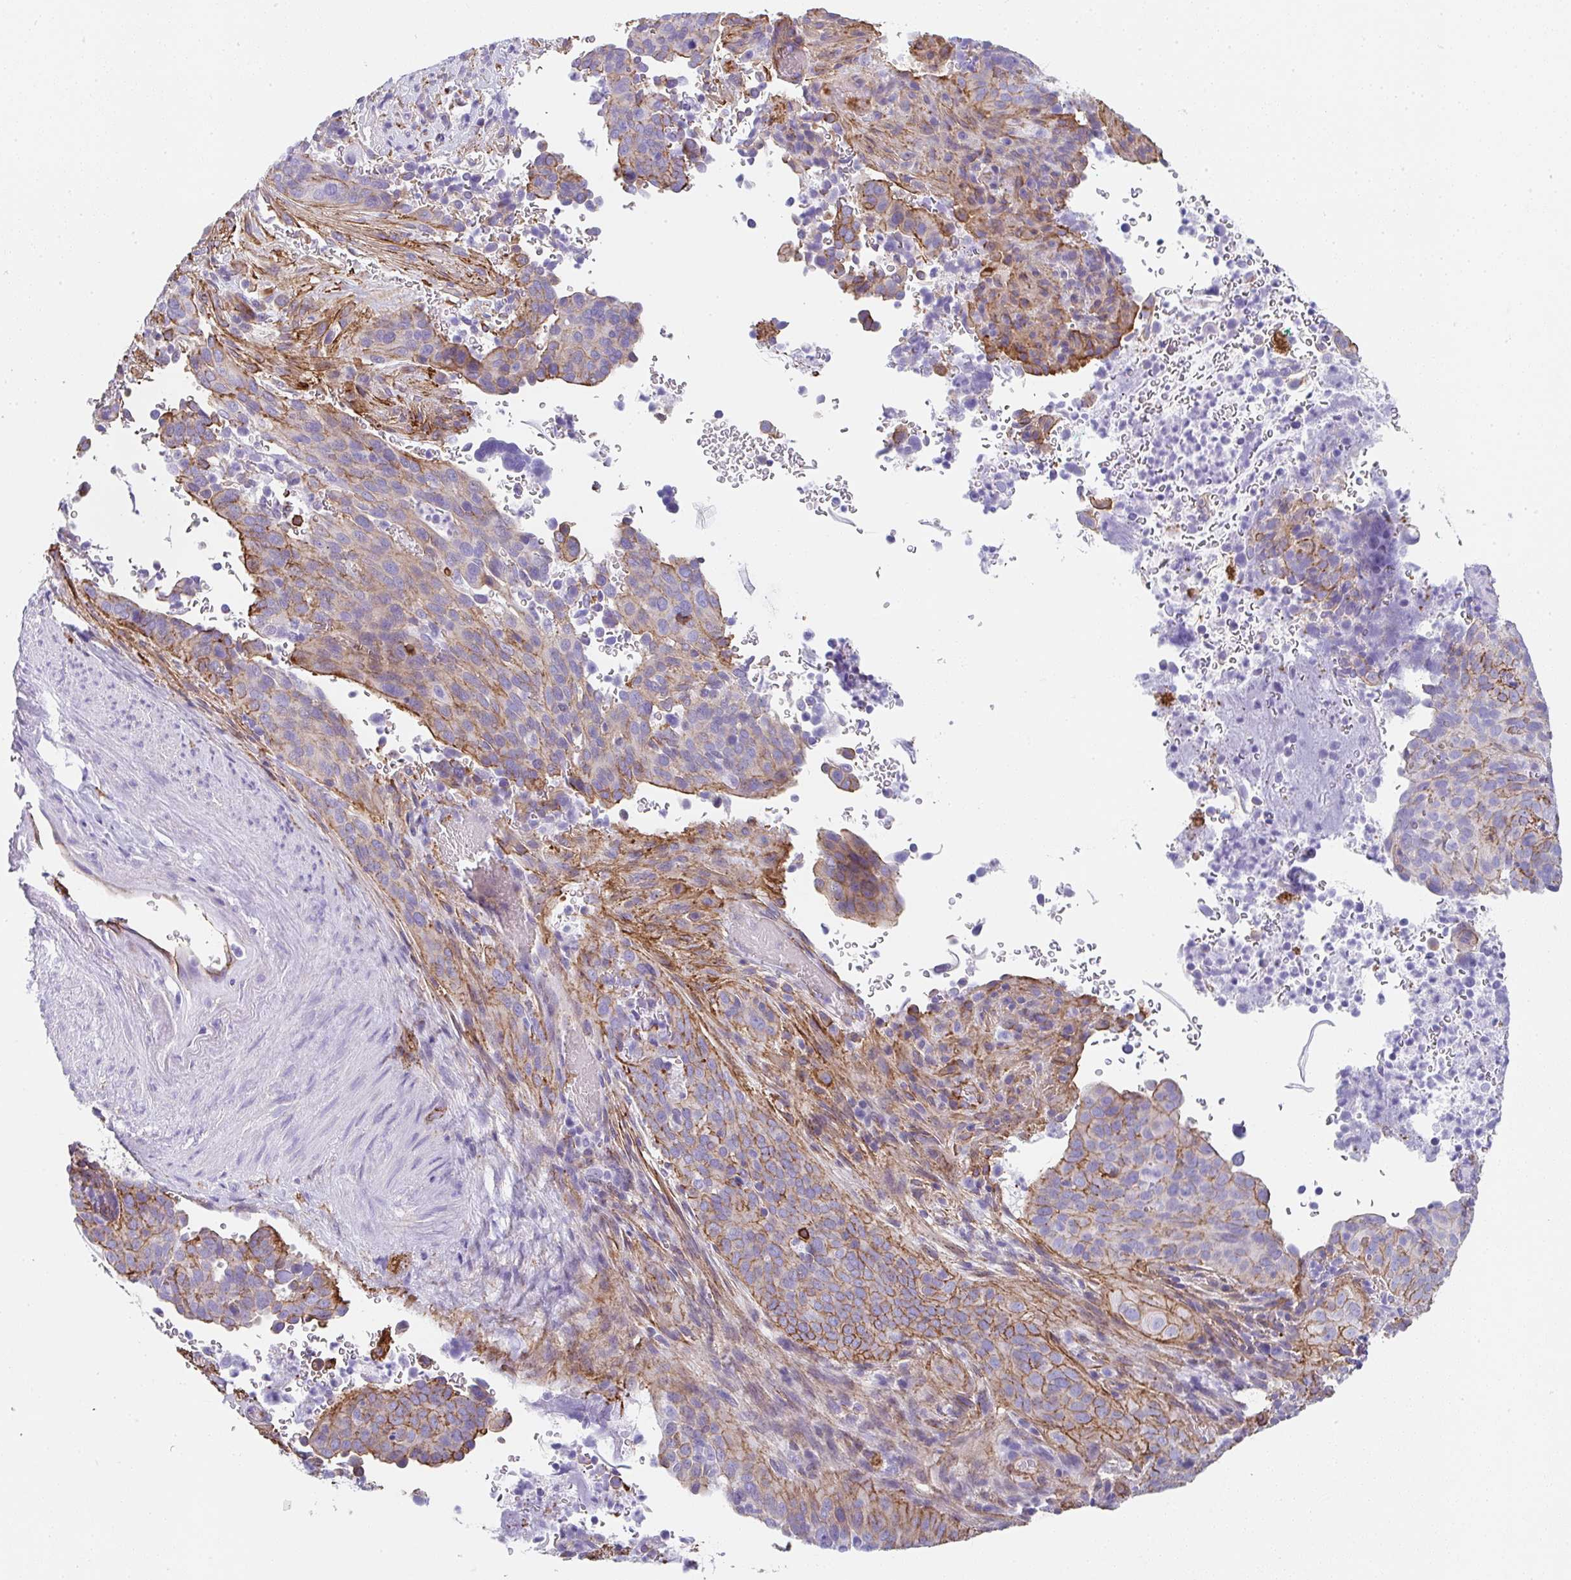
{"staining": {"intensity": "moderate", "quantity": "25%-75%", "location": "cytoplasmic/membranous"}, "tissue": "cervical cancer", "cell_type": "Tumor cells", "image_type": "cancer", "snomed": [{"axis": "morphology", "description": "Squamous cell carcinoma, NOS"}, {"axis": "topography", "description": "Cervix"}], "caption": "Human cervical cancer (squamous cell carcinoma) stained with a protein marker displays moderate staining in tumor cells.", "gene": "DBN1", "patient": {"sex": "female", "age": 38}}